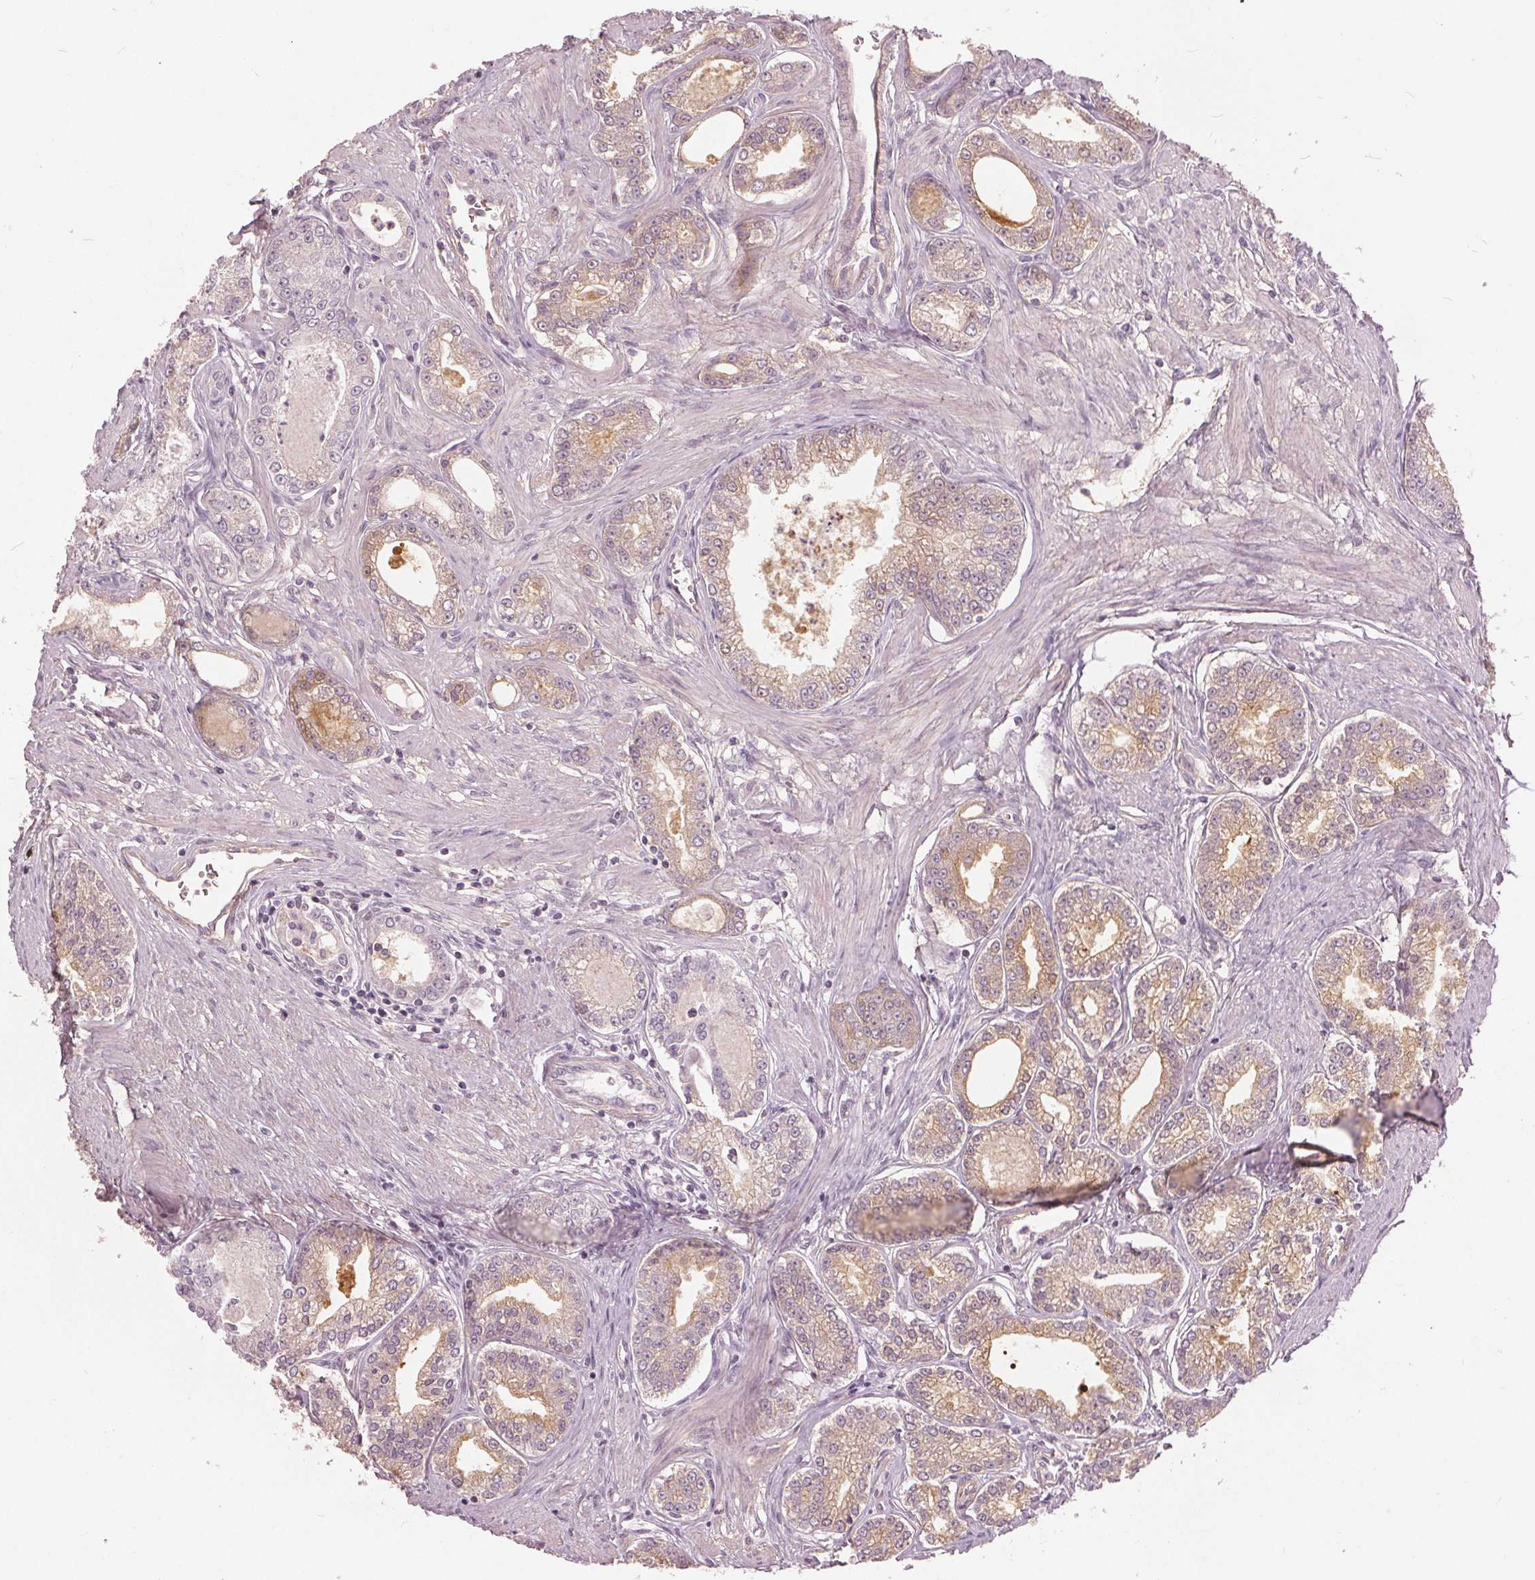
{"staining": {"intensity": "moderate", "quantity": "<25%", "location": "cytoplasmic/membranous"}, "tissue": "prostate cancer", "cell_type": "Tumor cells", "image_type": "cancer", "snomed": [{"axis": "morphology", "description": "Adenocarcinoma, NOS"}, {"axis": "topography", "description": "Prostate"}], "caption": "The image exhibits immunohistochemical staining of prostate cancer (adenocarcinoma). There is moderate cytoplasmic/membranous staining is seen in approximately <25% of tumor cells. The staining is performed using DAB brown chromogen to label protein expression. The nuclei are counter-stained blue using hematoxylin.", "gene": "KLK13", "patient": {"sex": "male", "age": 71}}